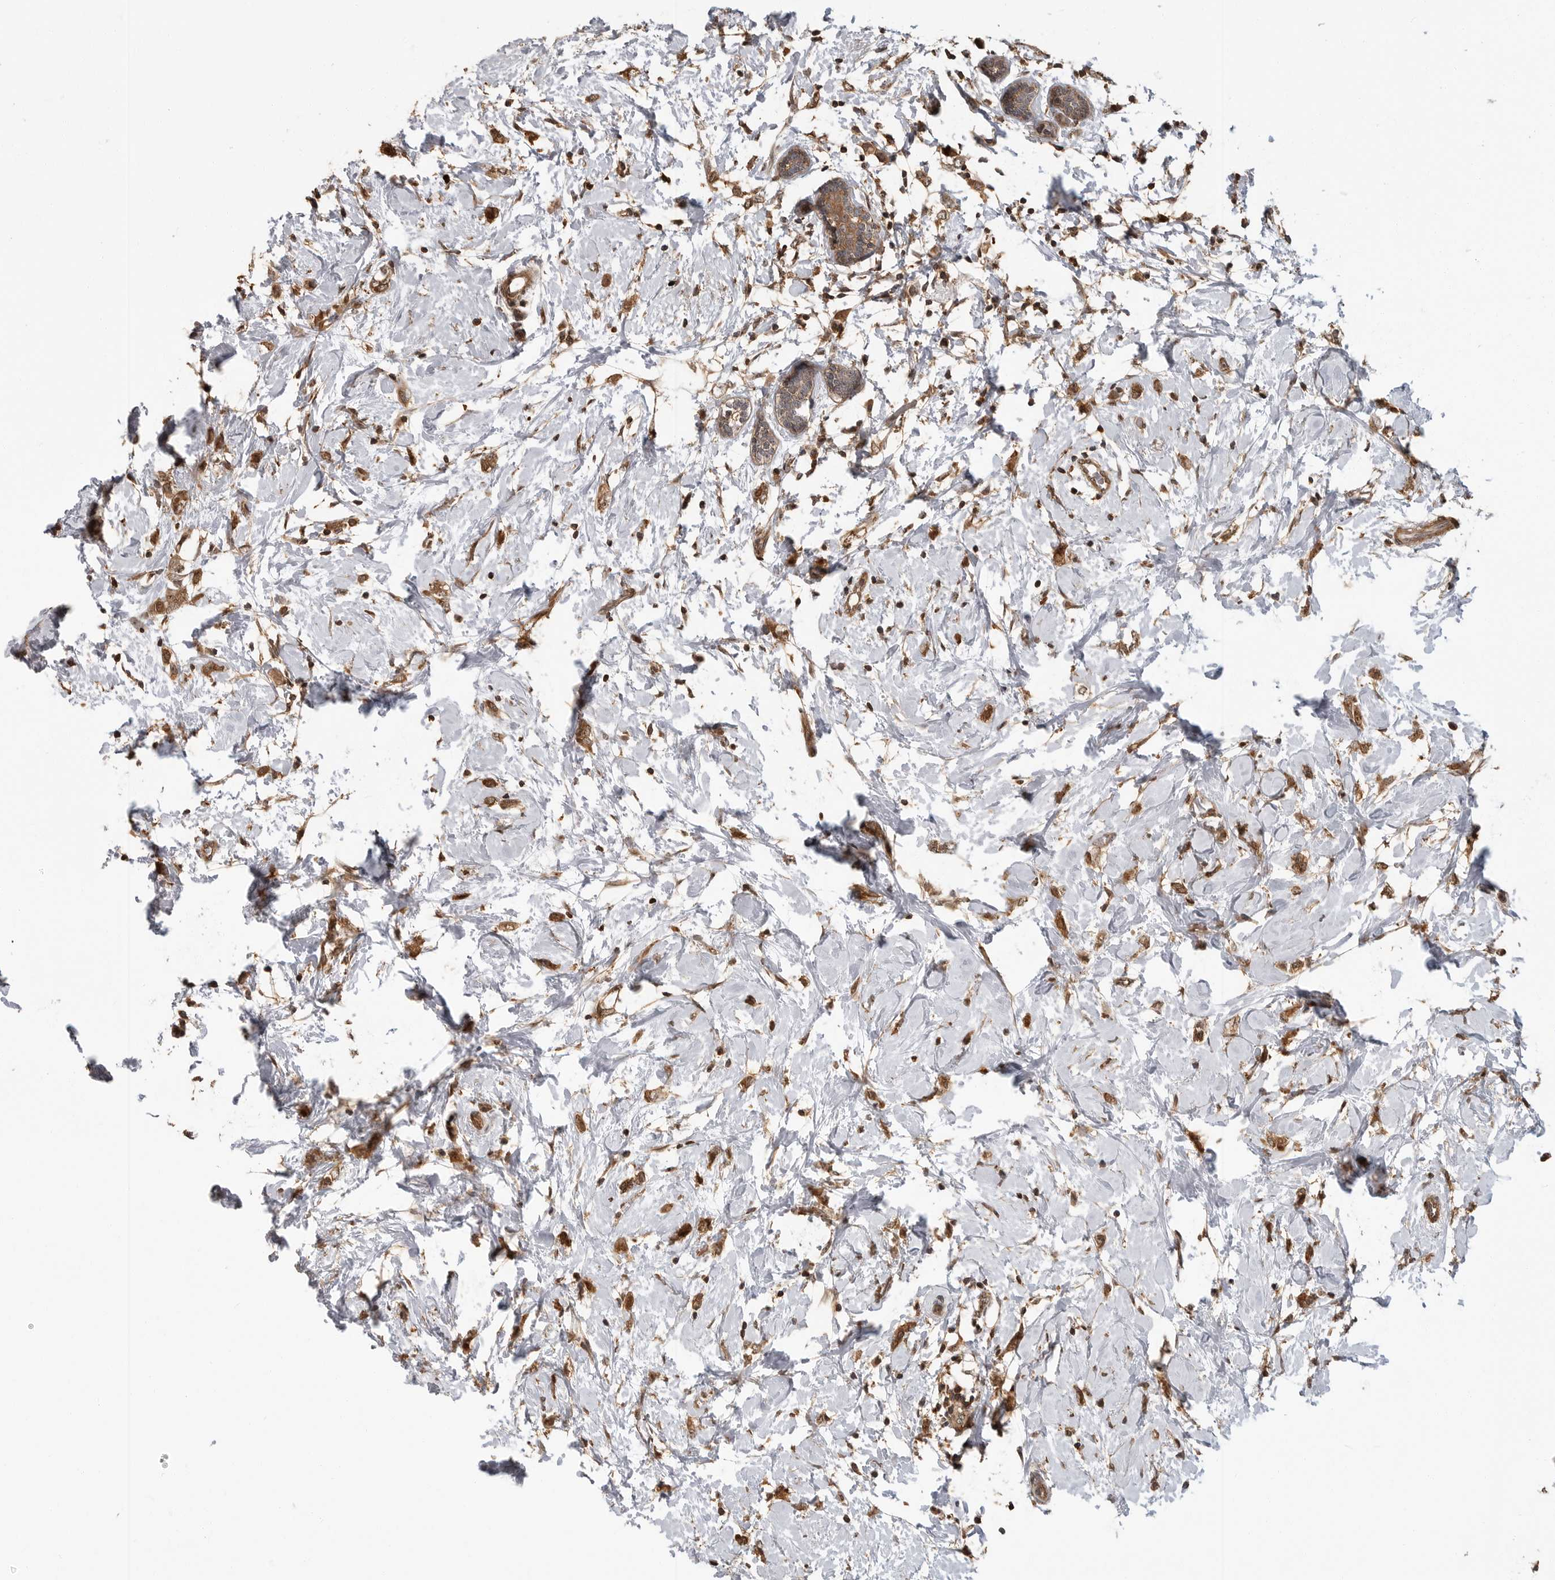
{"staining": {"intensity": "moderate", "quantity": ">75%", "location": "cytoplasmic/membranous,nuclear"}, "tissue": "breast cancer", "cell_type": "Tumor cells", "image_type": "cancer", "snomed": [{"axis": "morphology", "description": "Normal tissue, NOS"}, {"axis": "morphology", "description": "Lobular carcinoma"}, {"axis": "topography", "description": "Breast"}], "caption": "A micrograph of human lobular carcinoma (breast) stained for a protein exhibits moderate cytoplasmic/membranous and nuclear brown staining in tumor cells.", "gene": "ERN1", "patient": {"sex": "female", "age": 47}}